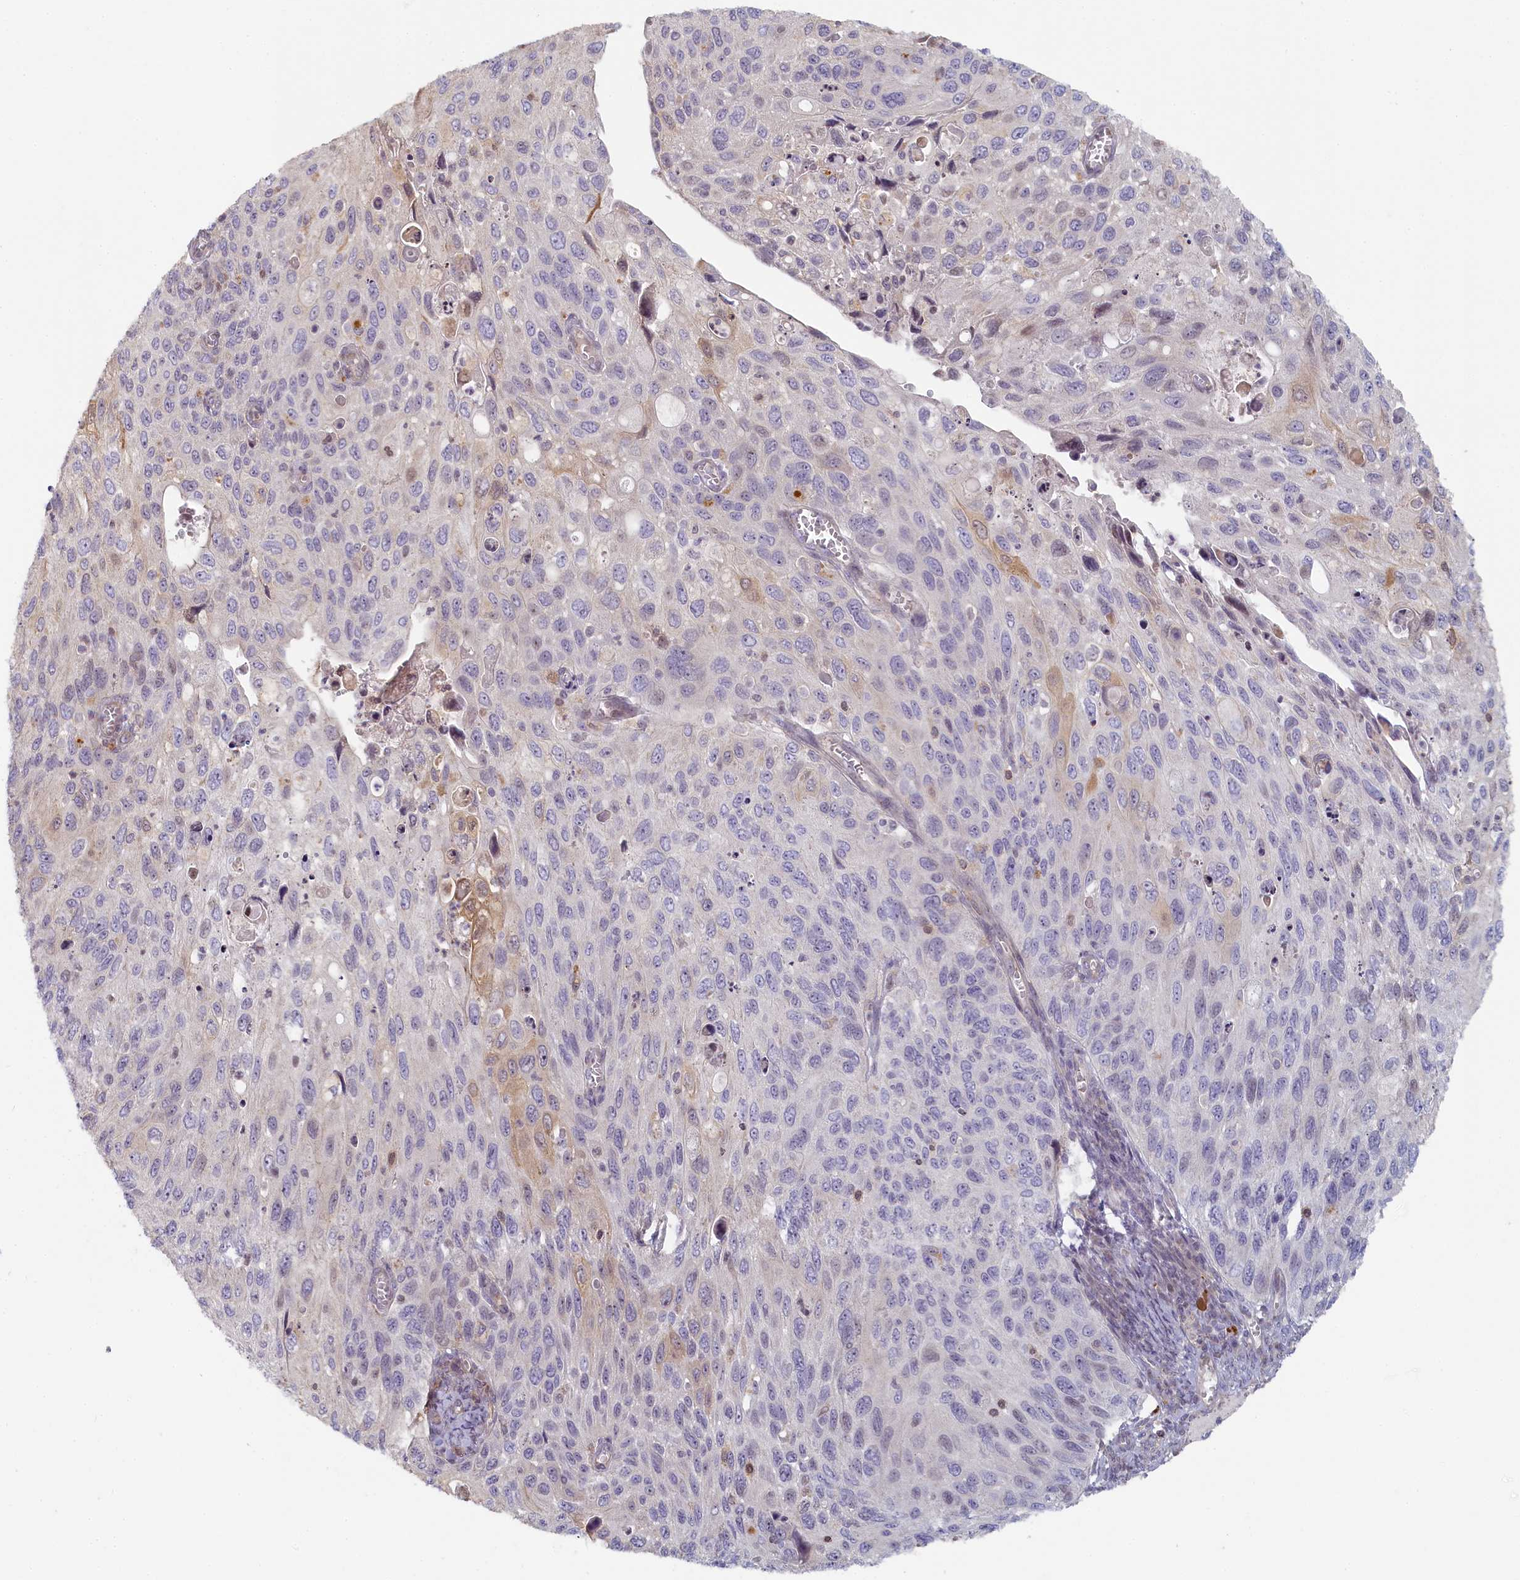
{"staining": {"intensity": "negative", "quantity": "none", "location": "none"}, "tissue": "cervical cancer", "cell_type": "Tumor cells", "image_type": "cancer", "snomed": [{"axis": "morphology", "description": "Squamous cell carcinoma, NOS"}, {"axis": "topography", "description": "Cervix"}], "caption": "There is no significant expression in tumor cells of squamous cell carcinoma (cervical).", "gene": "INTS4", "patient": {"sex": "female", "age": 70}}